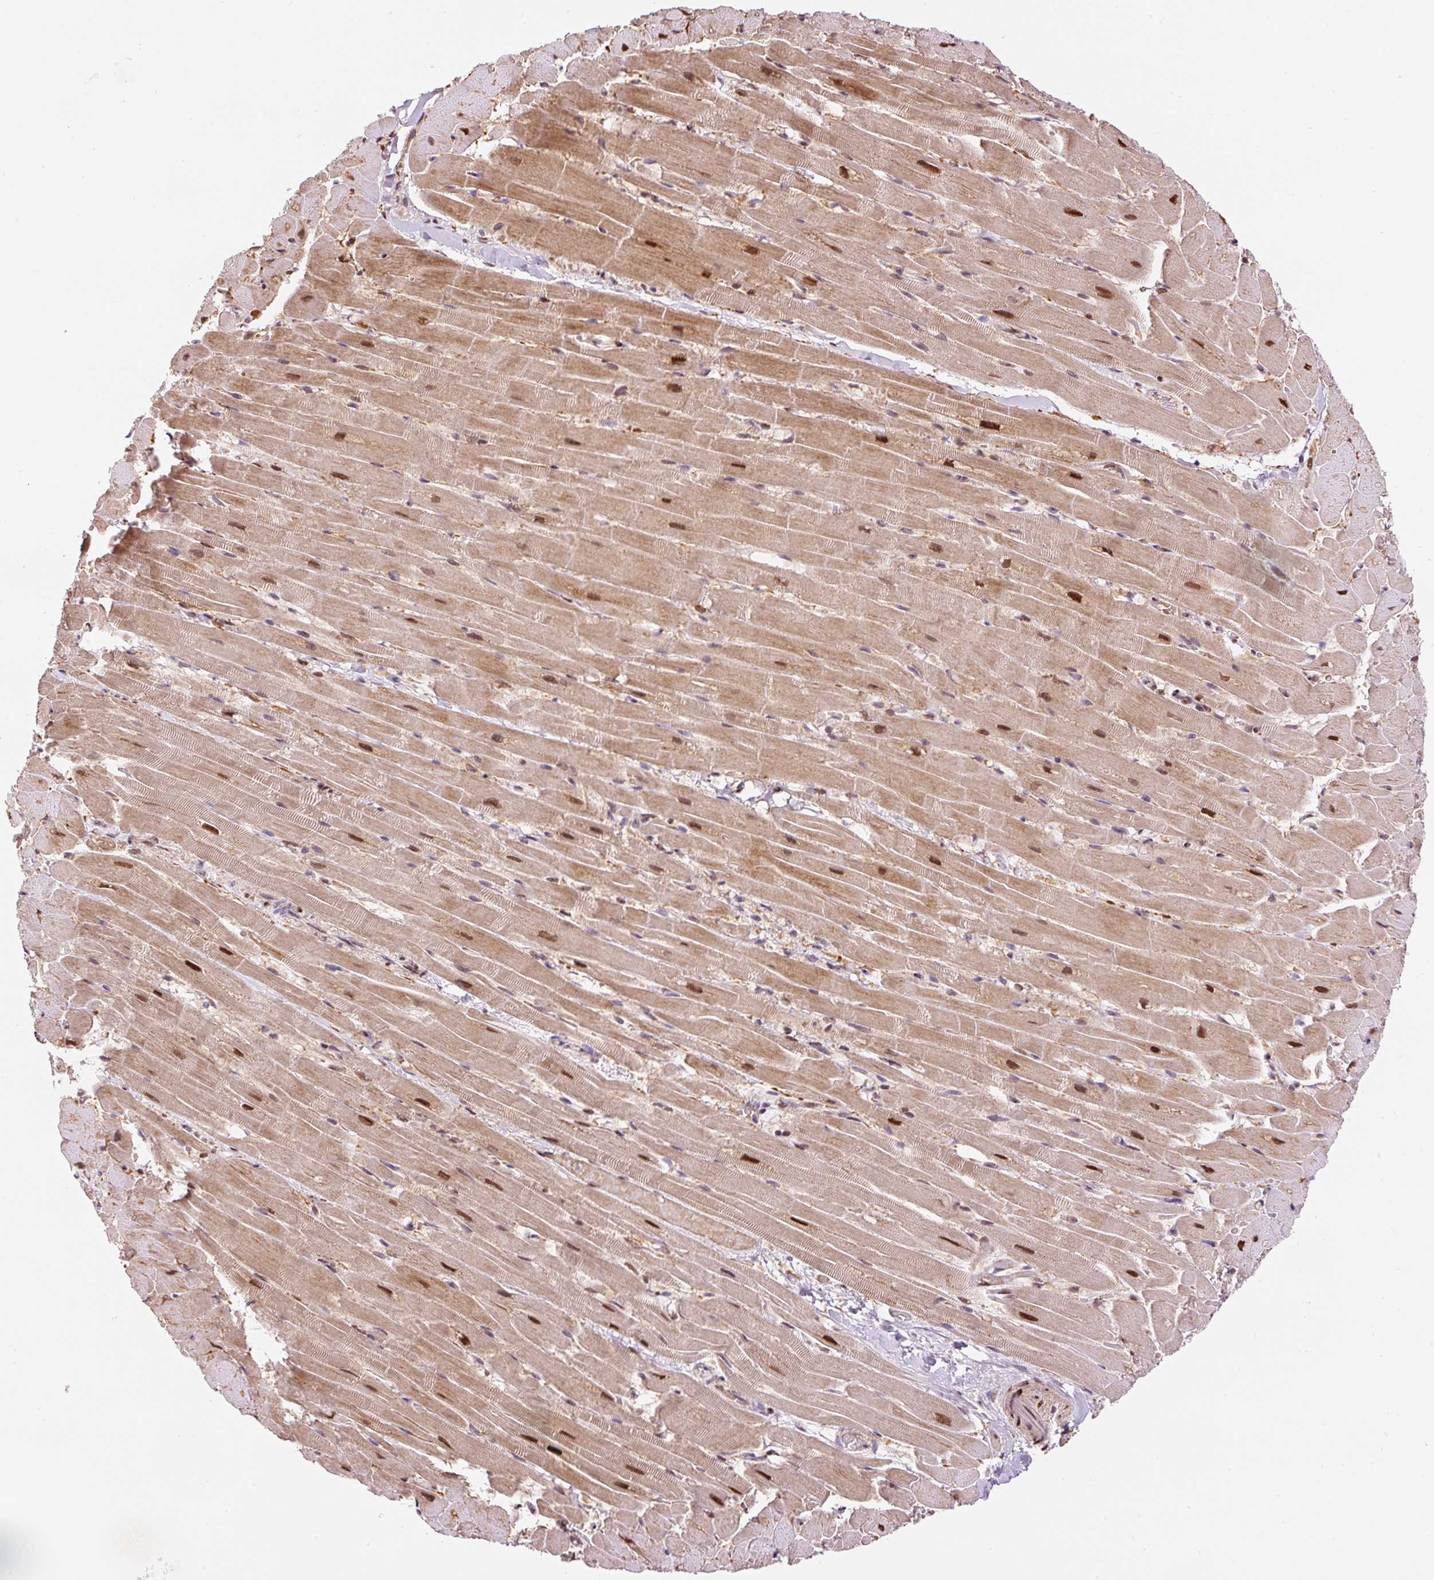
{"staining": {"intensity": "strong", "quantity": "25%-75%", "location": "cytoplasmic/membranous,nuclear"}, "tissue": "heart muscle", "cell_type": "Cardiomyocytes", "image_type": "normal", "snomed": [{"axis": "morphology", "description": "Normal tissue, NOS"}, {"axis": "topography", "description": "Heart"}], "caption": "Immunohistochemical staining of benign human heart muscle shows 25%-75% levels of strong cytoplasmic/membranous,nuclear protein staining in approximately 25%-75% of cardiomyocytes.", "gene": "HNRNPC", "patient": {"sex": "male", "age": 37}}